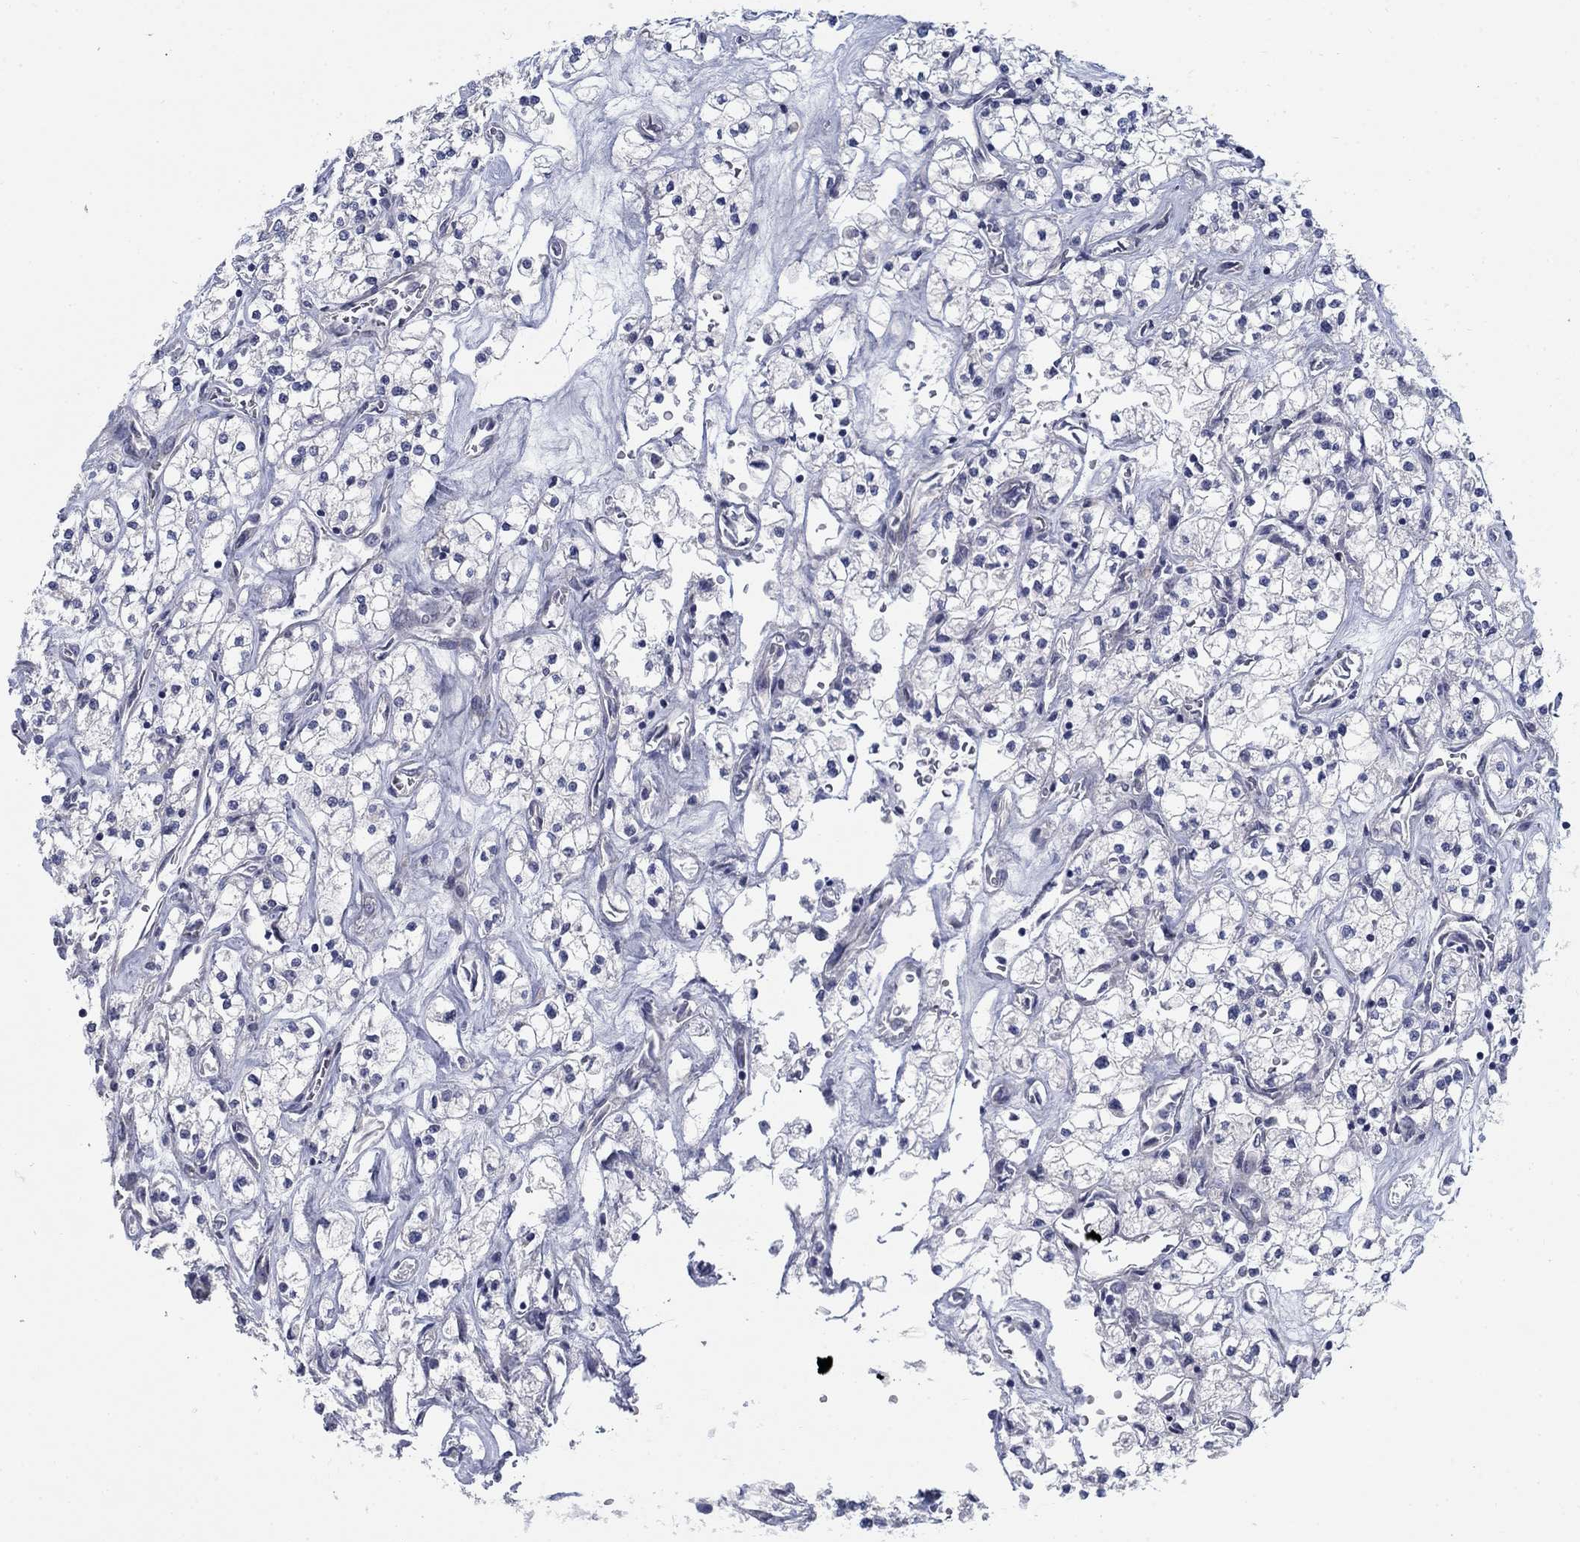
{"staining": {"intensity": "negative", "quantity": "none", "location": "none"}, "tissue": "renal cancer", "cell_type": "Tumor cells", "image_type": "cancer", "snomed": [{"axis": "morphology", "description": "Adenocarcinoma, NOS"}, {"axis": "topography", "description": "Kidney"}], "caption": "Histopathology image shows no protein positivity in tumor cells of renal adenocarcinoma tissue.", "gene": "DNER", "patient": {"sex": "male", "age": 80}}